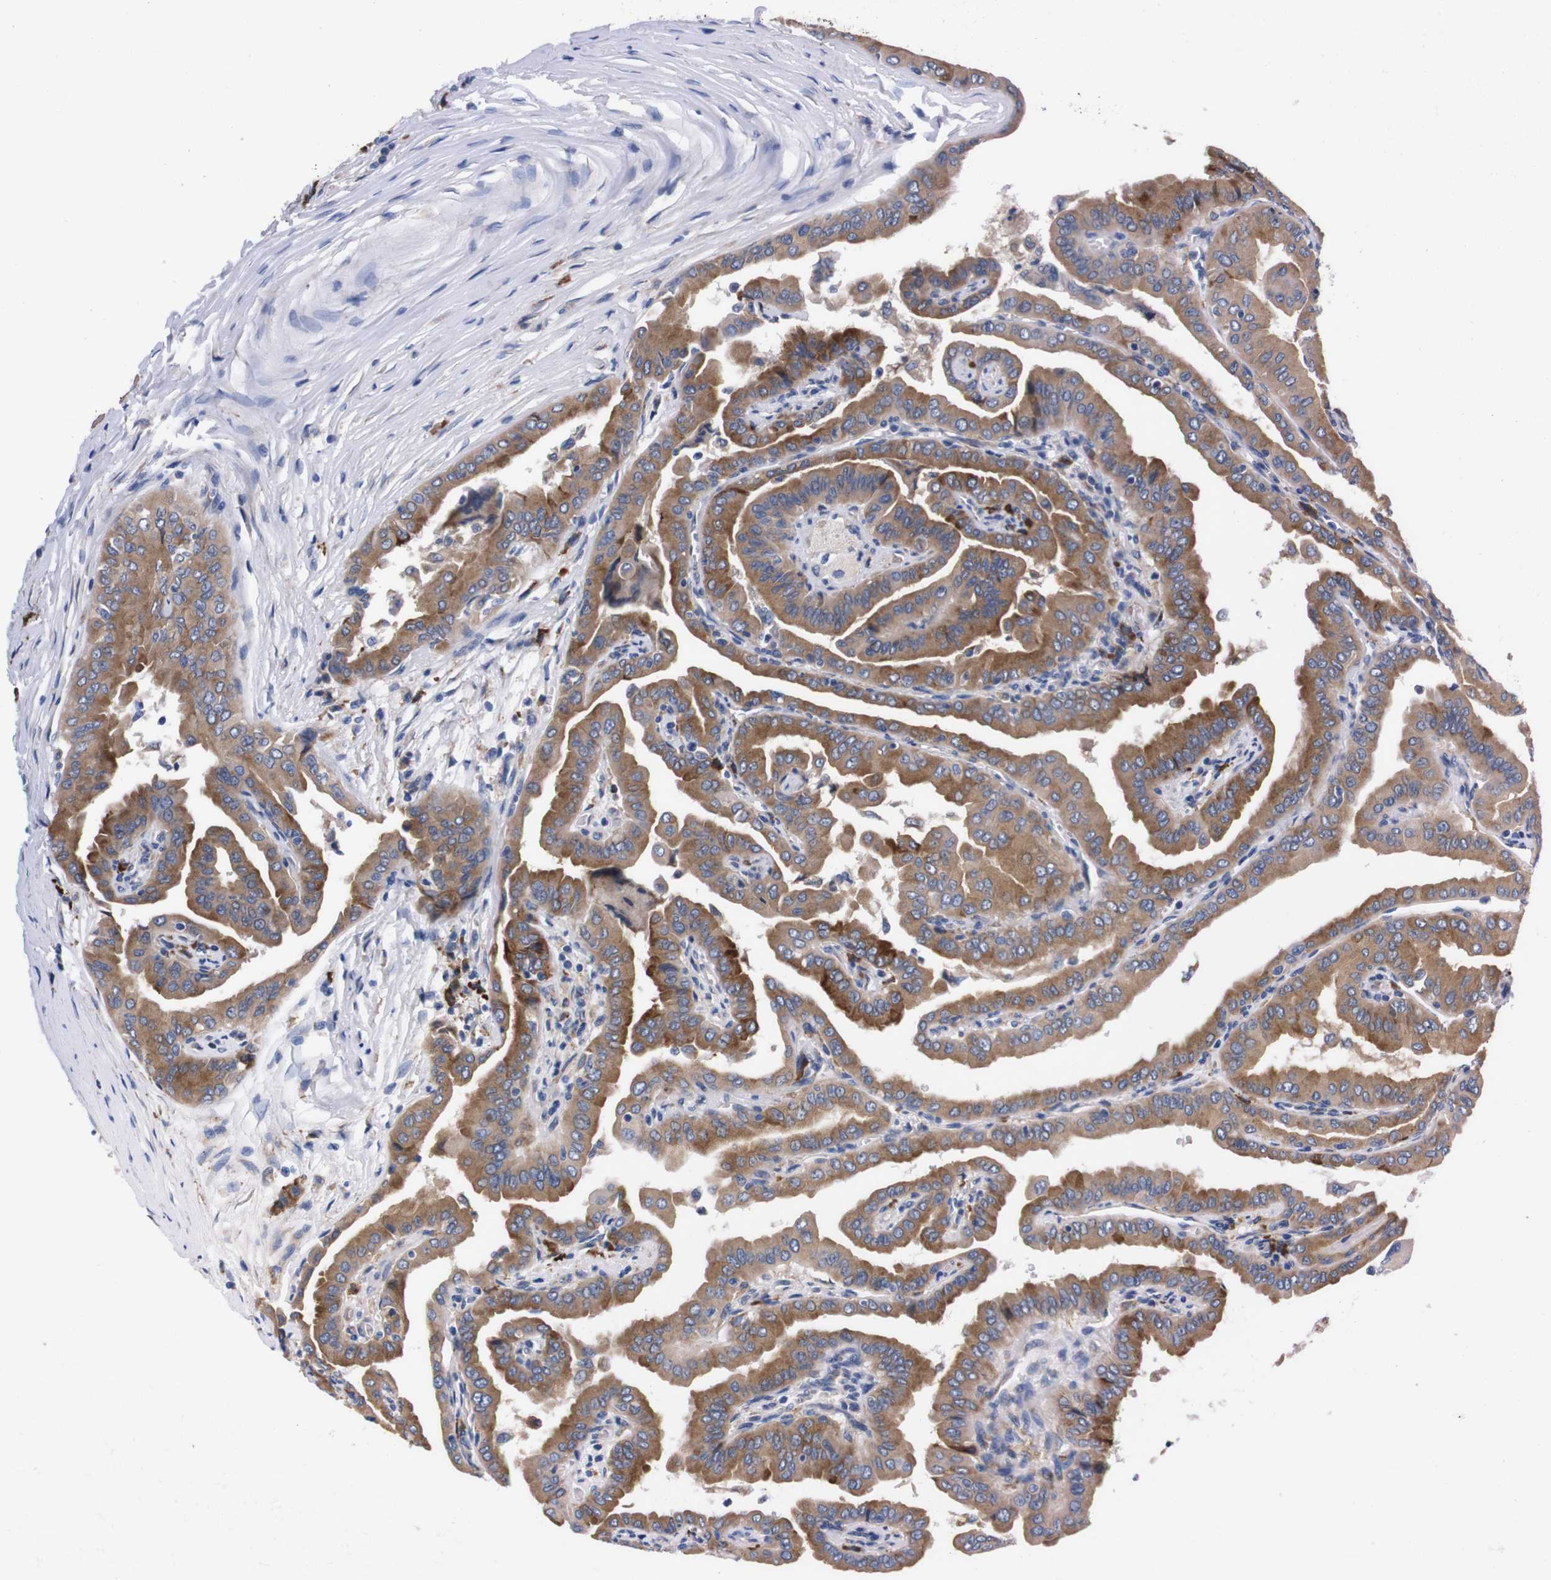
{"staining": {"intensity": "moderate", "quantity": ">75%", "location": "cytoplasmic/membranous"}, "tissue": "thyroid cancer", "cell_type": "Tumor cells", "image_type": "cancer", "snomed": [{"axis": "morphology", "description": "Papillary adenocarcinoma, NOS"}, {"axis": "topography", "description": "Thyroid gland"}], "caption": "Immunohistochemistry staining of thyroid cancer, which reveals medium levels of moderate cytoplasmic/membranous positivity in approximately >75% of tumor cells indicating moderate cytoplasmic/membranous protein expression. The staining was performed using DAB (3,3'-diaminobenzidine) (brown) for protein detection and nuclei were counterstained in hematoxylin (blue).", "gene": "NEBL", "patient": {"sex": "male", "age": 33}}